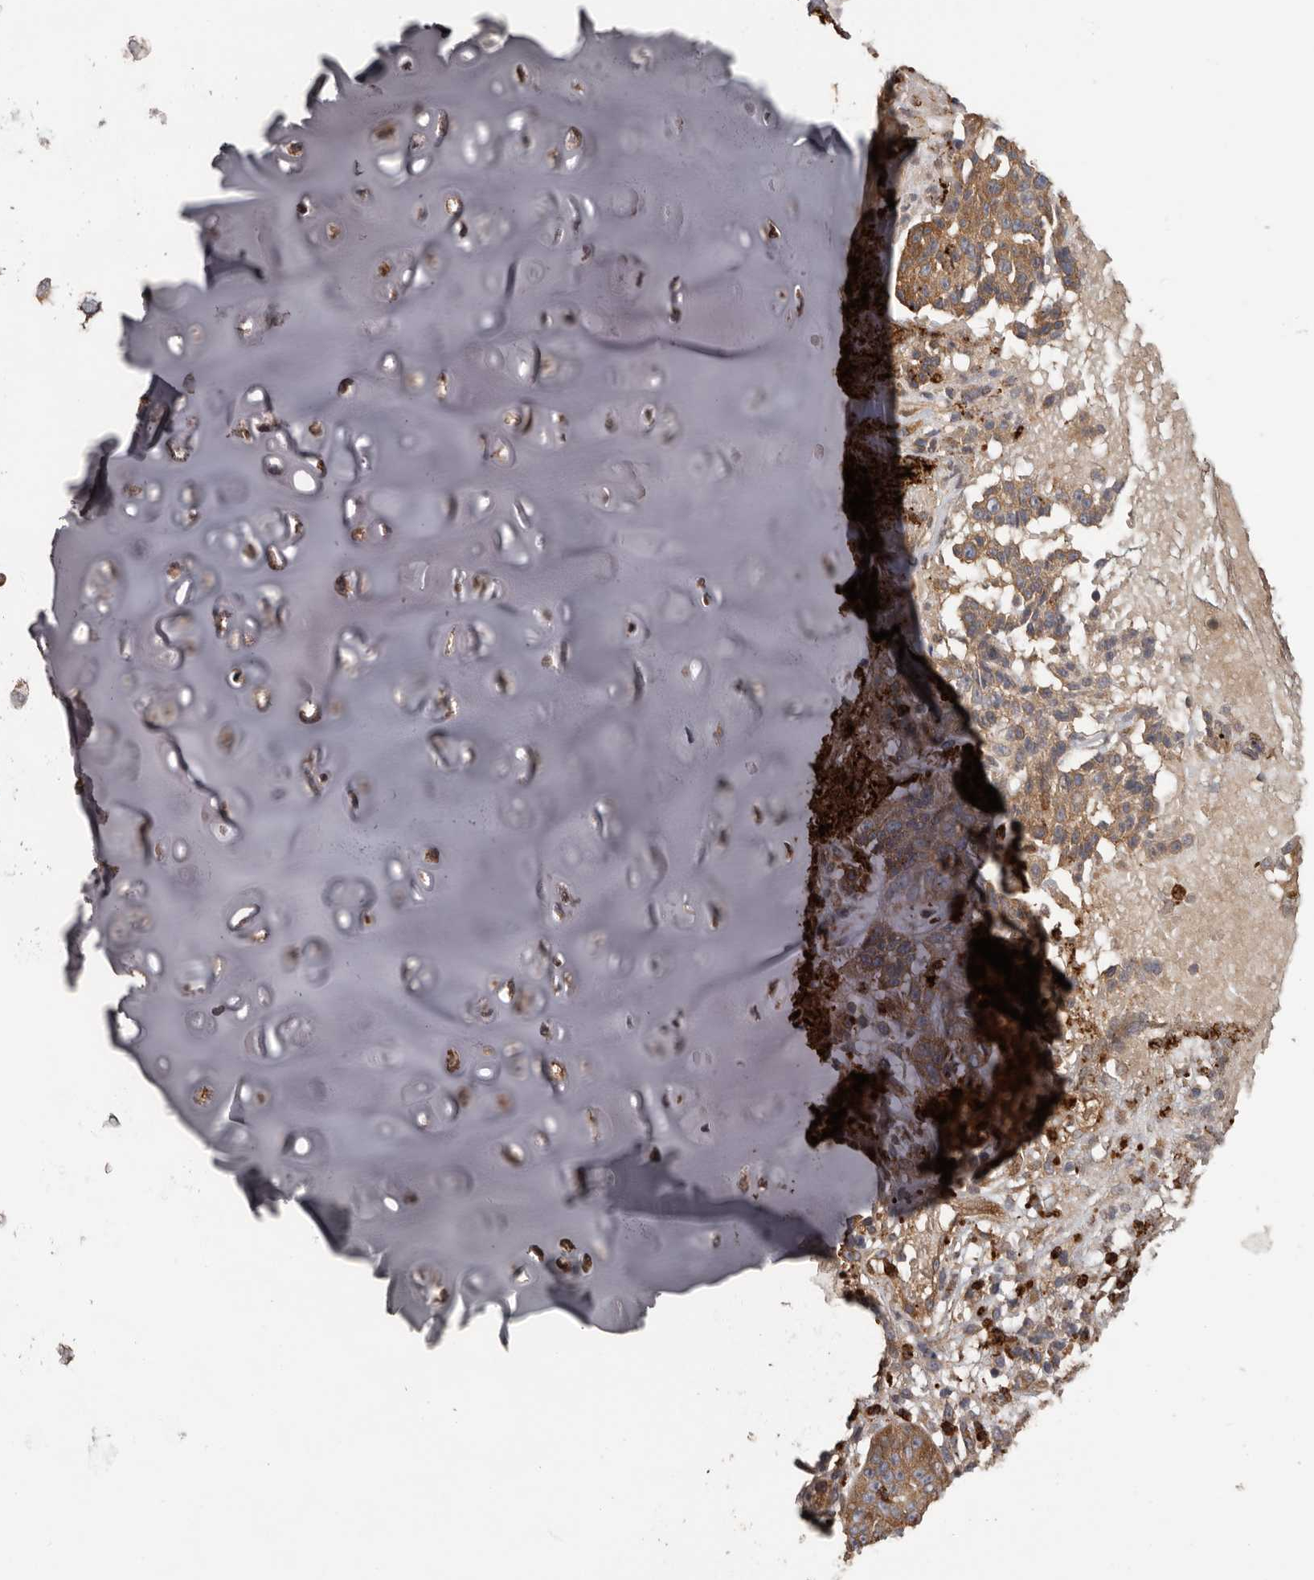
{"staining": {"intensity": "moderate", "quantity": ">75%", "location": "cytoplasmic/membranous"}, "tissue": "adipose tissue", "cell_type": "Adipocytes", "image_type": "normal", "snomed": [{"axis": "morphology", "description": "Normal tissue, NOS"}, {"axis": "morphology", "description": "Basal cell carcinoma"}, {"axis": "topography", "description": "Cartilage tissue"}, {"axis": "topography", "description": "Nasopharynx"}, {"axis": "topography", "description": "Oral tissue"}], "caption": "Protein expression analysis of unremarkable adipose tissue shows moderate cytoplasmic/membranous positivity in about >75% of adipocytes.", "gene": "ARHGEF5", "patient": {"sex": "female", "age": 77}}